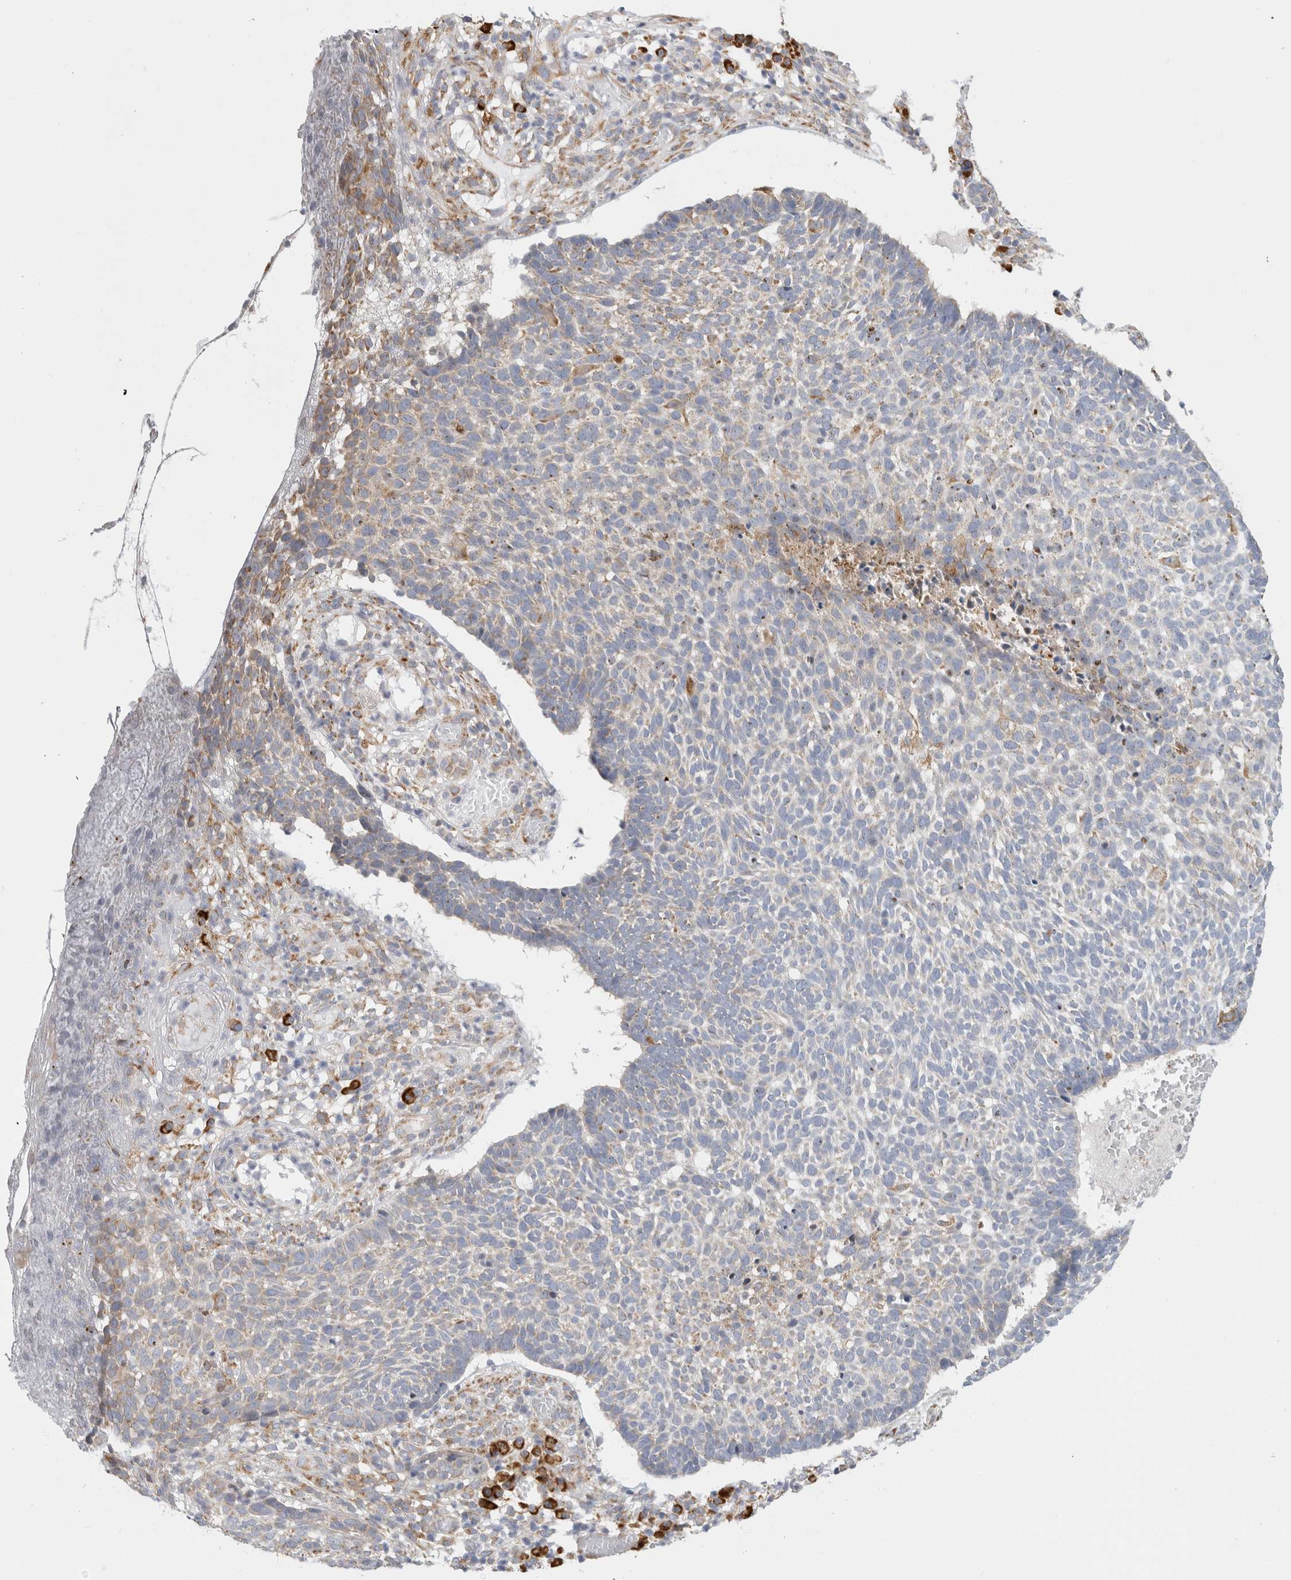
{"staining": {"intensity": "weak", "quantity": "<25%", "location": "cytoplasmic/membranous"}, "tissue": "skin cancer", "cell_type": "Tumor cells", "image_type": "cancer", "snomed": [{"axis": "morphology", "description": "Basal cell carcinoma"}, {"axis": "topography", "description": "Skin"}], "caption": "Tumor cells are negative for protein expression in human skin basal cell carcinoma.", "gene": "RPN2", "patient": {"sex": "male", "age": 85}}